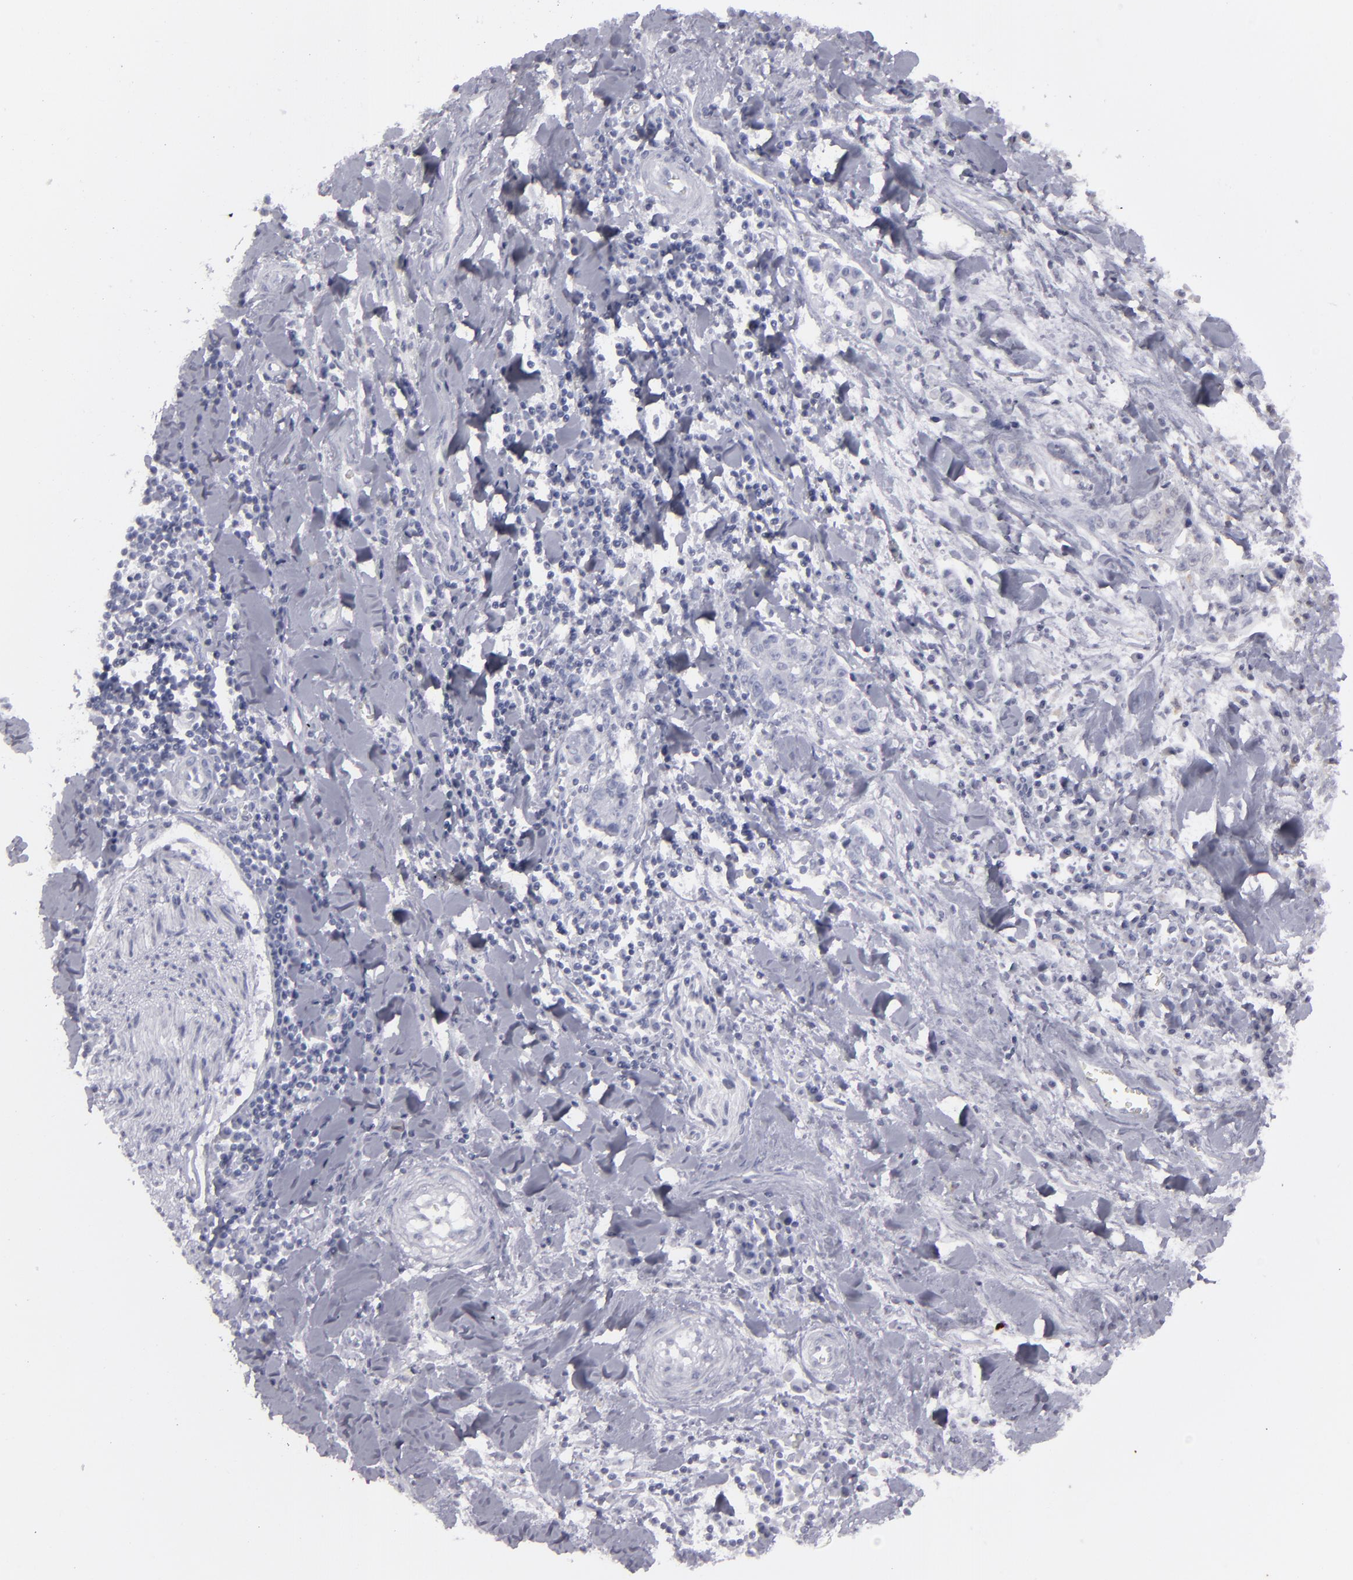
{"staining": {"intensity": "moderate", "quantity": "<25%", "location": "cytoplasmic/membranous"}, "tissue": "liver cancer", "cell_type": "Tumor cells", "image_type": "cancer", "snomed": [{"axis": "morphology", "description": "Cholangiocarcinoma"}, {"axis": "topography", "description": "Liver"}], "caption": "Protein expression analysis of cholangiocarcinoma (liver) reveals moderate cytoplasmic/membranous expression in approximately <25% of tumor cells.", "gene": "SEMA3G", "patient": {"sex": "male", "age": 57}}